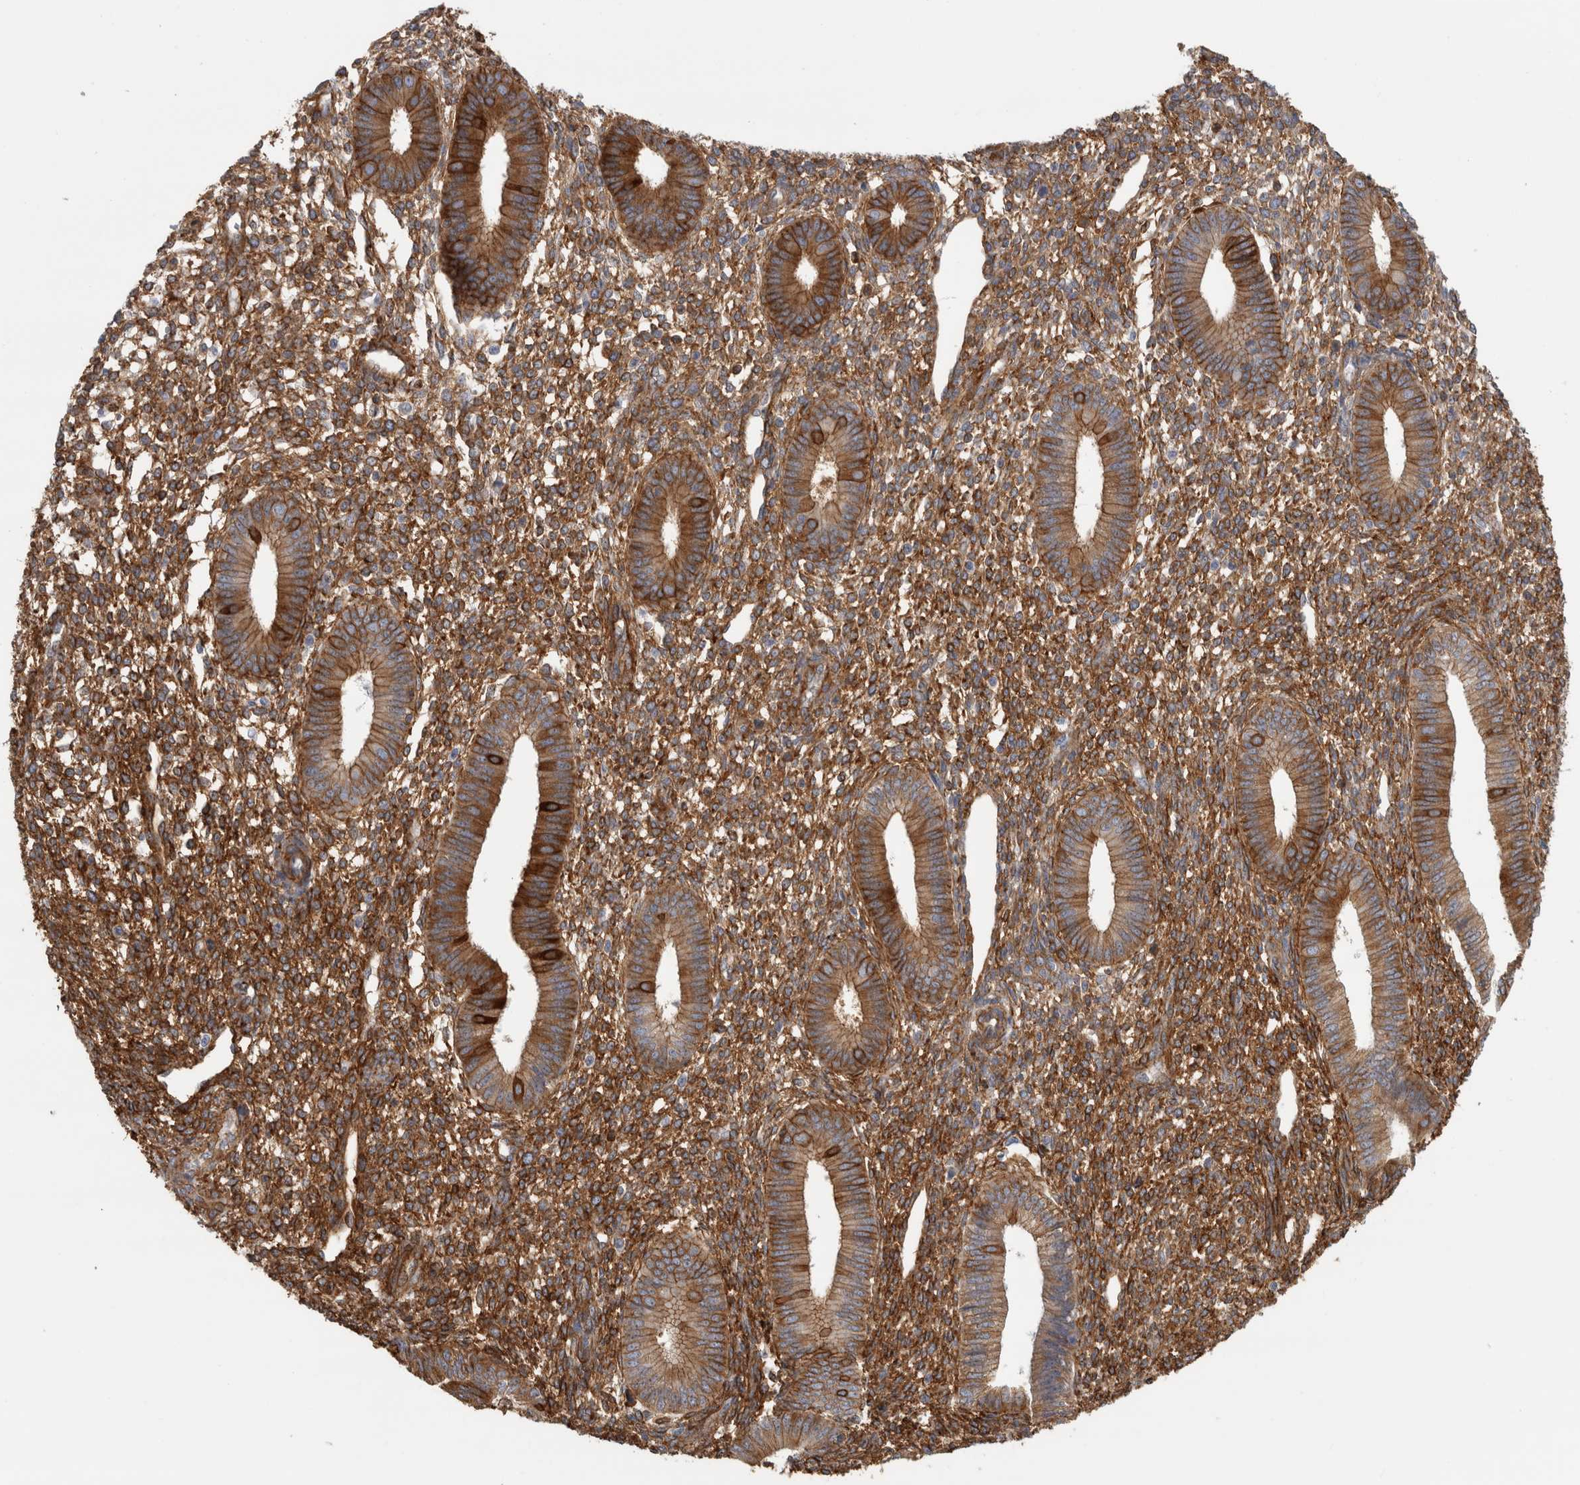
{"staining": {"intensity": "strong", "quantity": ">75%", "location": "cytoplasmic/membranous"}, "tissue": "endometrium", "cell_type": "Cells in endometrial stroma", "image_type": "normal", "snomed": [{"axis": "morphology", "description": "Normal tissue, NOS"}, {"axis": "topography", "description": "Endometrium"}], "caption": "Protein staining of benign endometrium displays strong cytoplasmic/membranous expression in approximately >75% of cells in endometrial stroma. The protein is shown in brown color, while the nuclei are stained blue.", "gene": "AHNAK", "patient": {"sex": "female", "age": 46}}